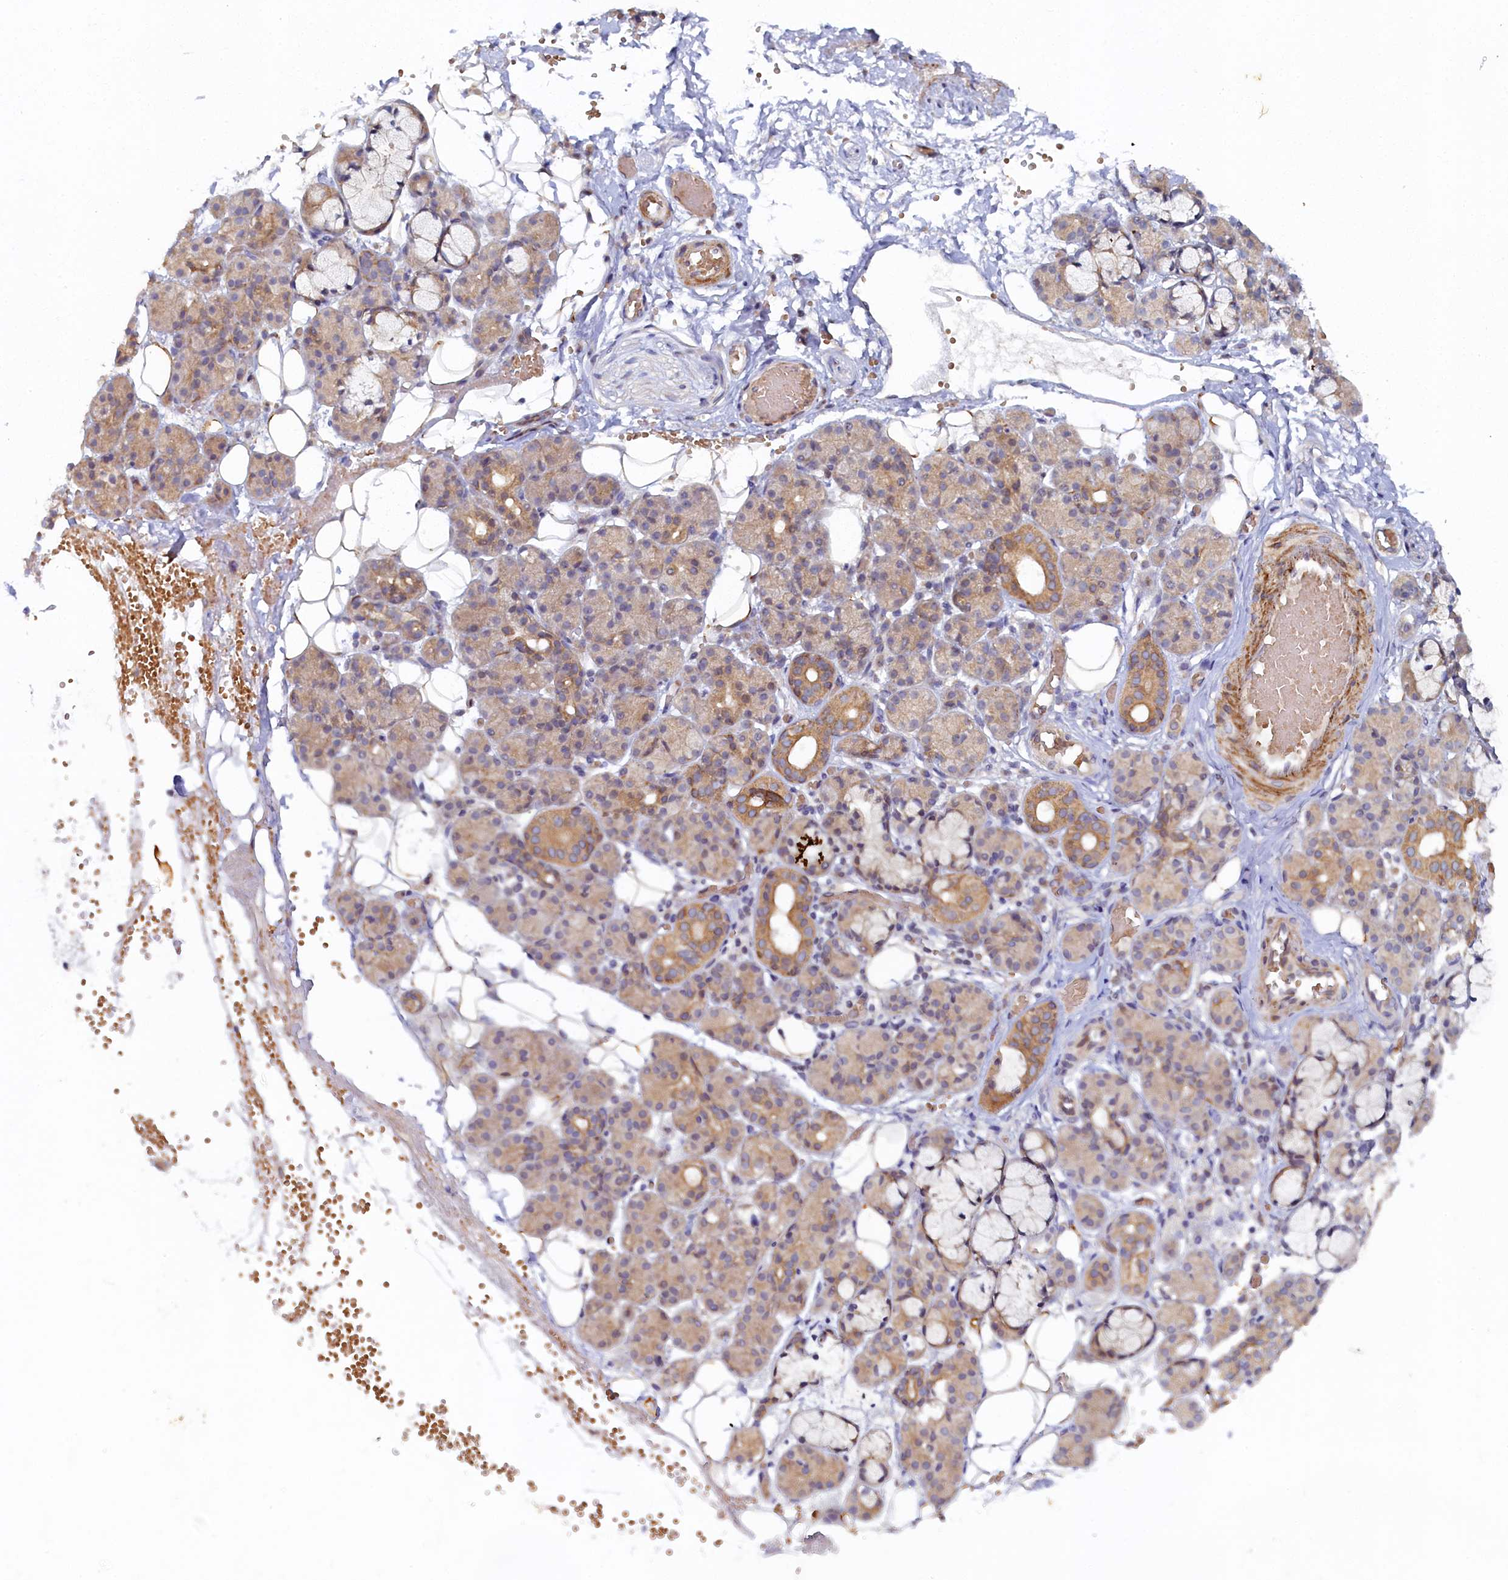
{"staining": {"intensity": "moderate", "quantity": "25%-75%", "location": "cytoplasmic/membranous"}, "tissue": "salivary gland", "cell_type": "Glandular cells", "image_type": "normal", "snomed": [{"axis": "morphology", "description": "Normal tissue, NOS"}, {"axis": "topography", "description": "Salivary gland"}], "caption": "Brown immunohistochemical staining in benign human salivary gland shows moderate cytoplasmic/membranous positivity in about 25%-75% of glandular cells. (DAB (3,3'-diaminobenzidine) IHC, brown staining for protein, blue staining for nuclei).", "gene": "CEP20", "patient": {"sex": "male", "age": 63}}